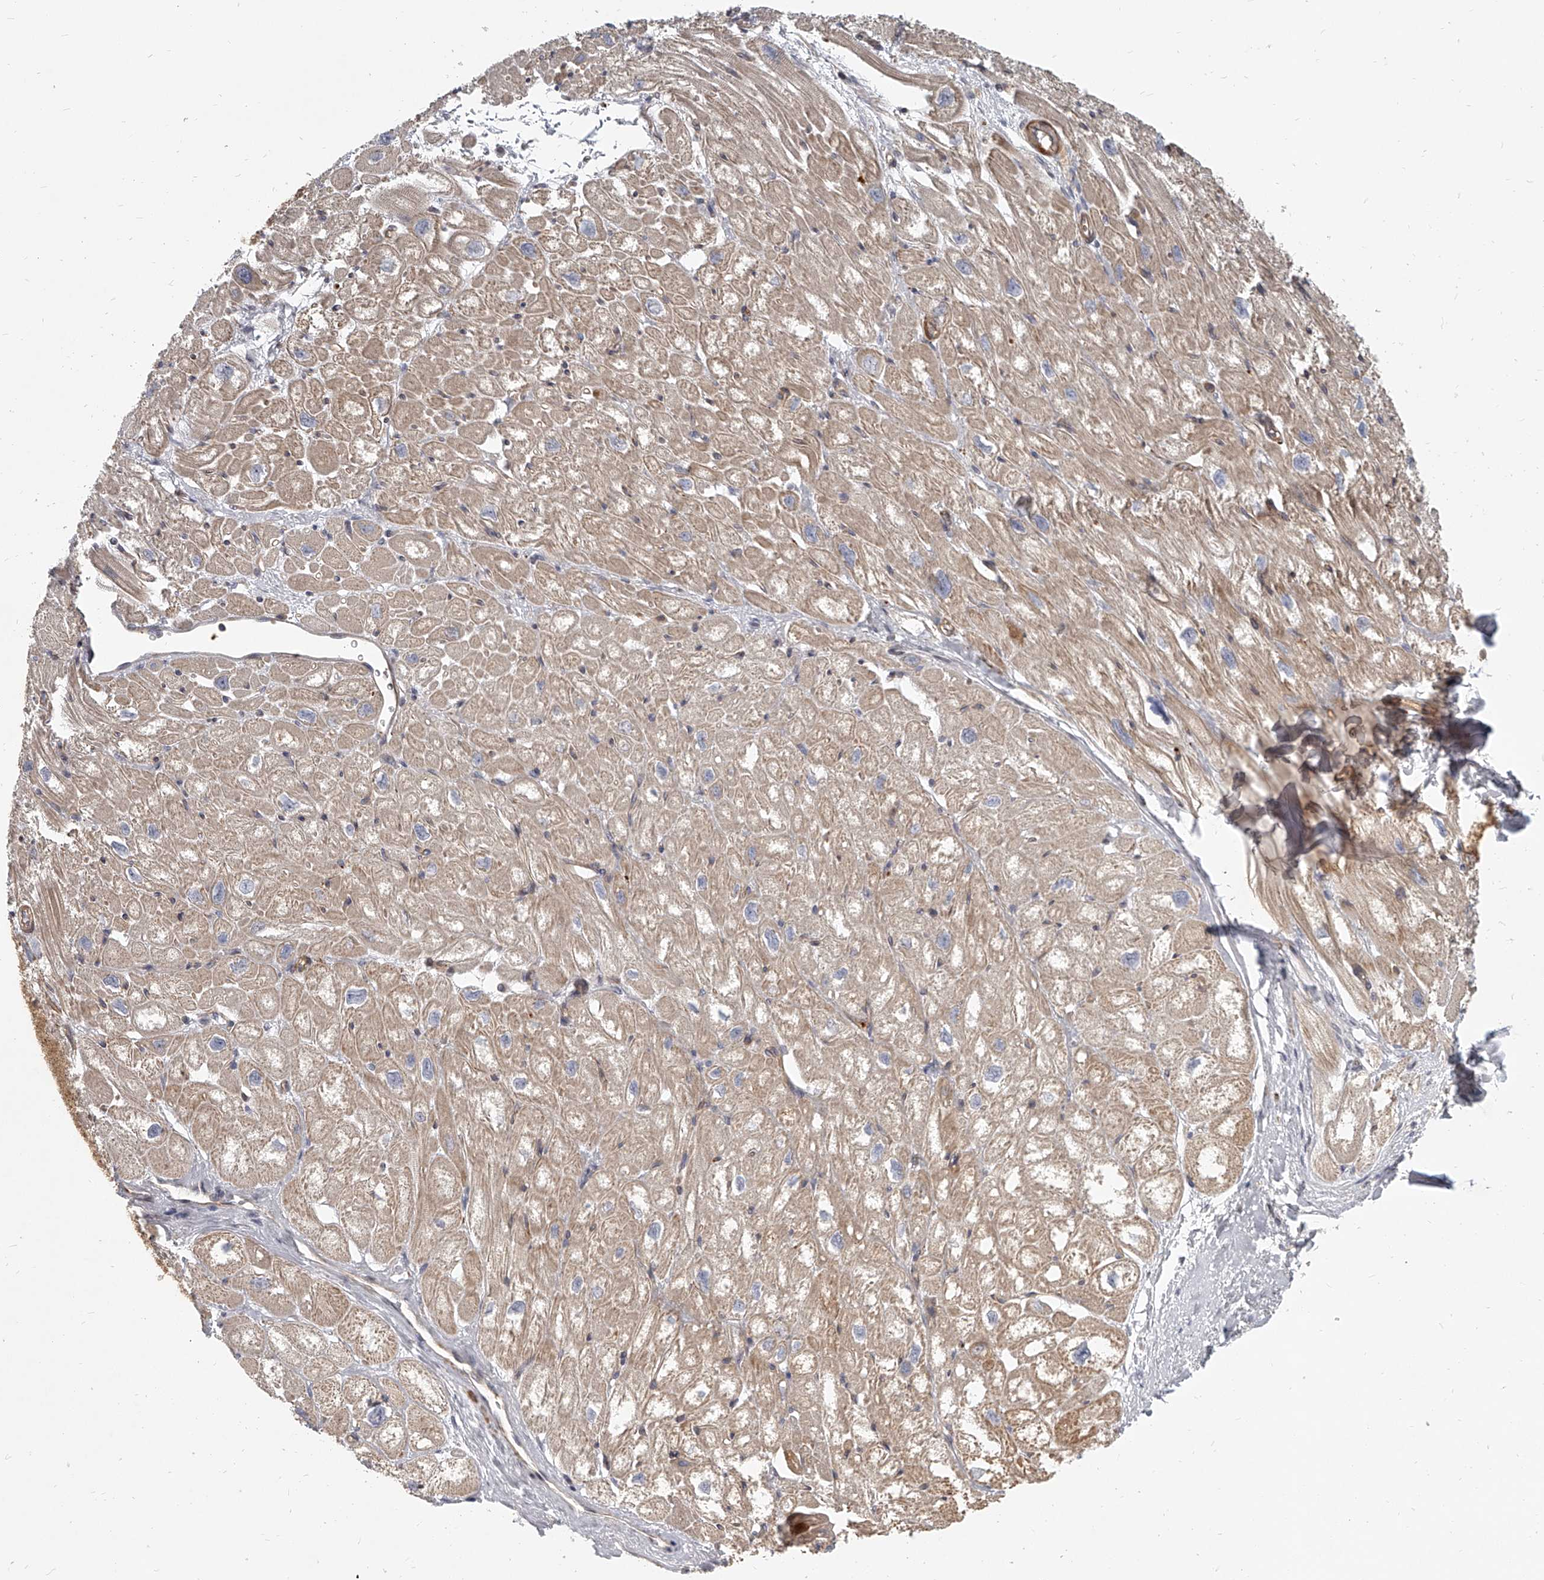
{"staining": {"intensity": "weak", "quantity": ">75%", "location": "cytoplasmic/membranous"}, "tissue": "heart muscle", "cell_type": "Cardiomyocytes", "image_type": "normal", "snomed": [{"axis": "morphology", "description": "Normal tissue, NOS"}, {"axis": "topography", "description": "Heart"}], "caption": "DAB (3,3'-diaminobenzidine) immunohistochemical staining of unremarkable human heart muscle displays weak cytoplasmic/membranous protein staining in approximately >75% of cardiomyocytes. The staining was performed using DAB (3,3'-diaminobenzidine), with brown indicating positive protein expression. Nuclei are stained blue with hematoxylin.", "gene": "SLC37A1", "patient": {"sex": "male", "age": 50}}